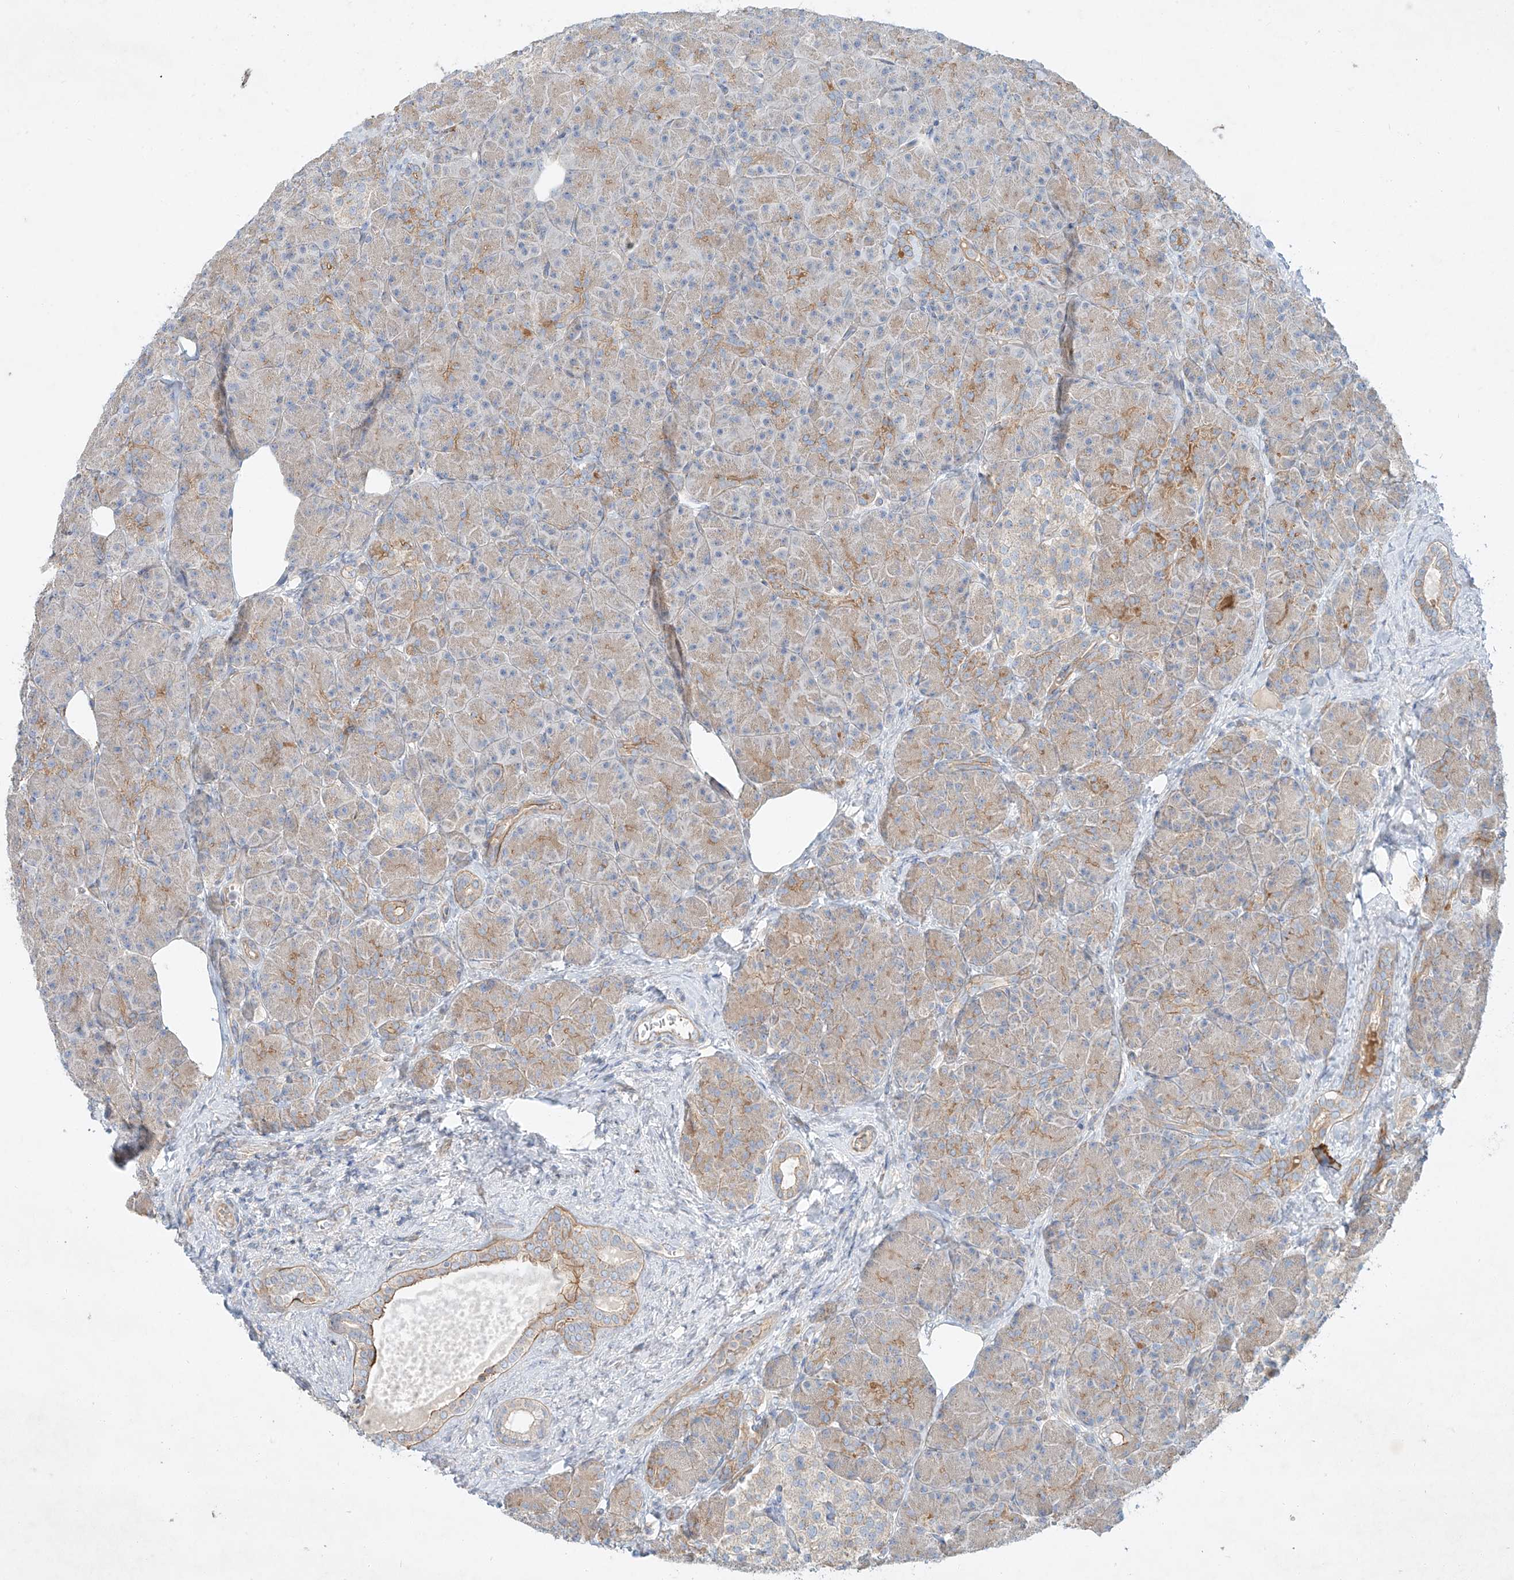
{"staining": {"intensity": "weak", "quantity": "25%-75%", "location": "cytoplasmic/membranous"}, "tissue": "pancreas", "cell_type": "Exocrine glandular cells", "image_type": "normal", "snomed": [{"axis": "morphology", "description": "Normal tissue, NOS"}, {"axis": "topography", "description": "Pancreas"}], "caption": "A low amount of weak cytoplasmic/membranous positivity is present in about 25%-75% of exocrine glandular cells in benign pancreas.", "gene": "AJM1", "patient": {"sex": "female", "age": 43}}